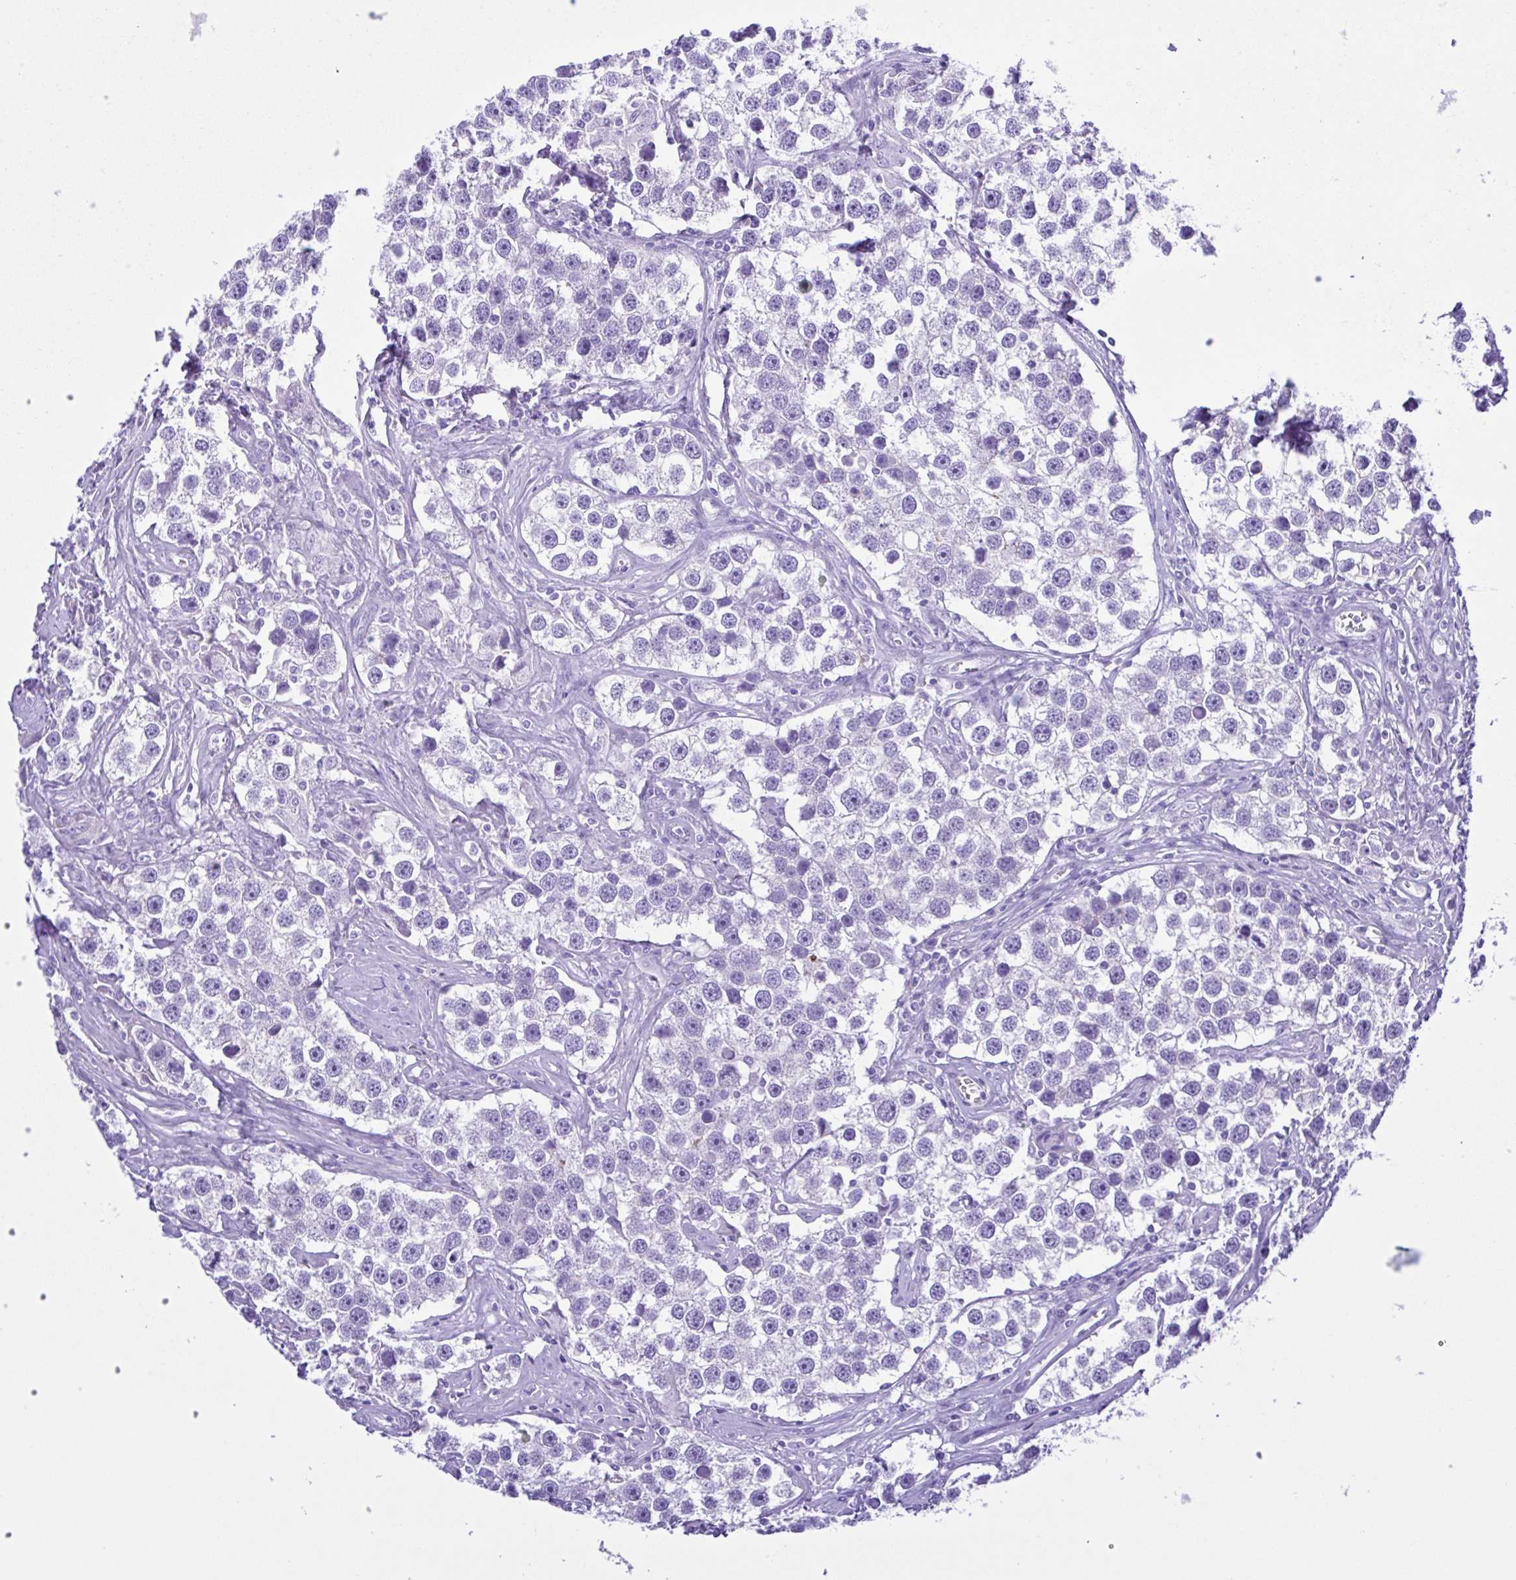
{"staining": {"intensity": "negative", "quantity": "none", "location": "none"}, "tissue": "testis cancer", "cell_type": "Tumor cells", "image_type": "cancer", "snomed": [{"axis": "morphology", "description": "Seminoma, NOS"}, {"axis": "topography", "description": "Testis"}], "caption": "Micrograph shows no protein expression in tumor cells of testis seminoma tissue.", "gene": "CYP11A1", "patient": {"sex": "male", "age": 49}}